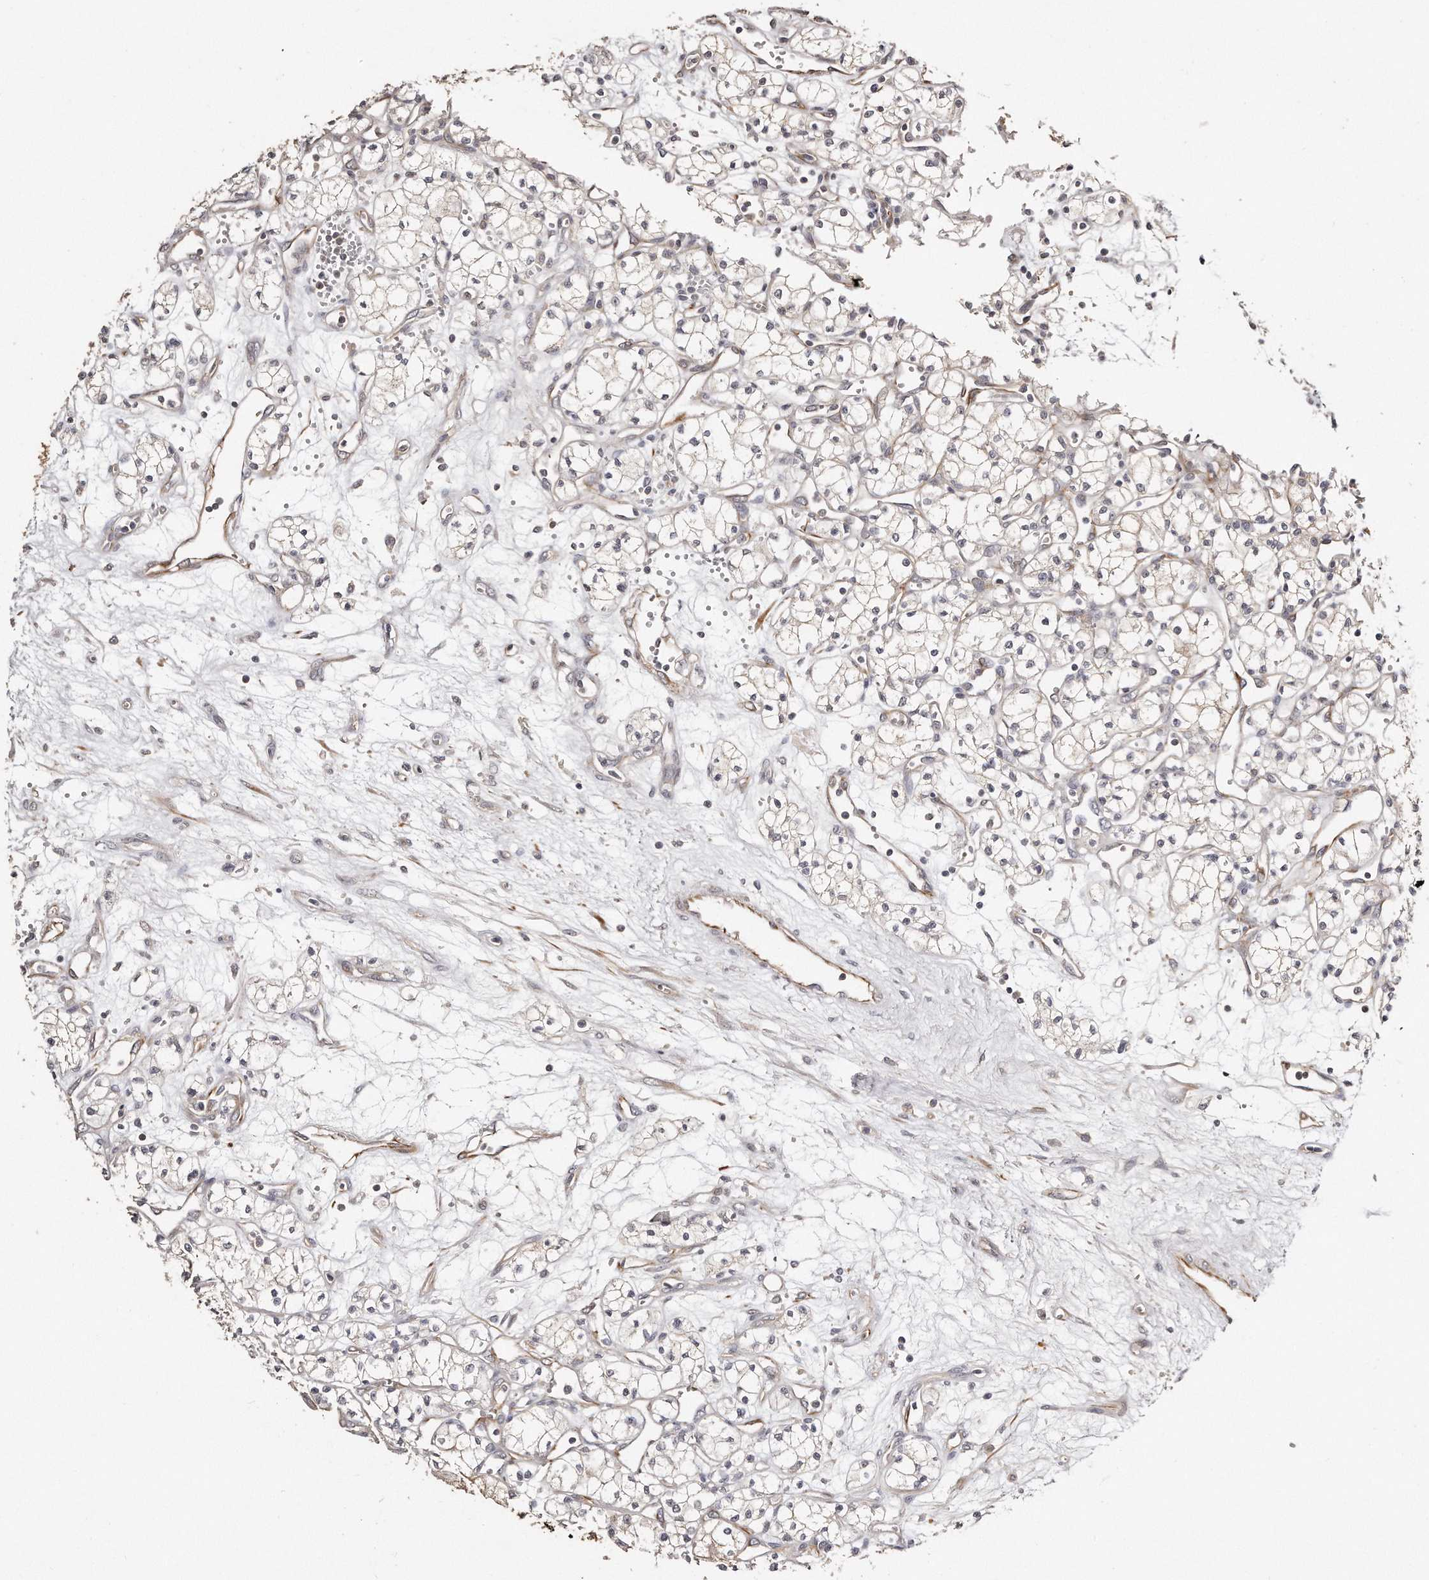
{"staining": {"intensity": "negative", "quantity": "none", "location": "none"}, "tissue": "renal cancer", "cell_type": "Tumor cells", "image_type": "cancer", "snomed": [{"axis": "morphology", "description": "Adenocarcinoma, NOS"}, {"axis": "topography", "description": "Kidney"}], "caption": "This is an immunohistochemistry histopathology image of renal adenocarcinoma. There is no expression in tumor cells.", "gene": "ZYG11A", "patient": {"sex": "male", "age": 59}}